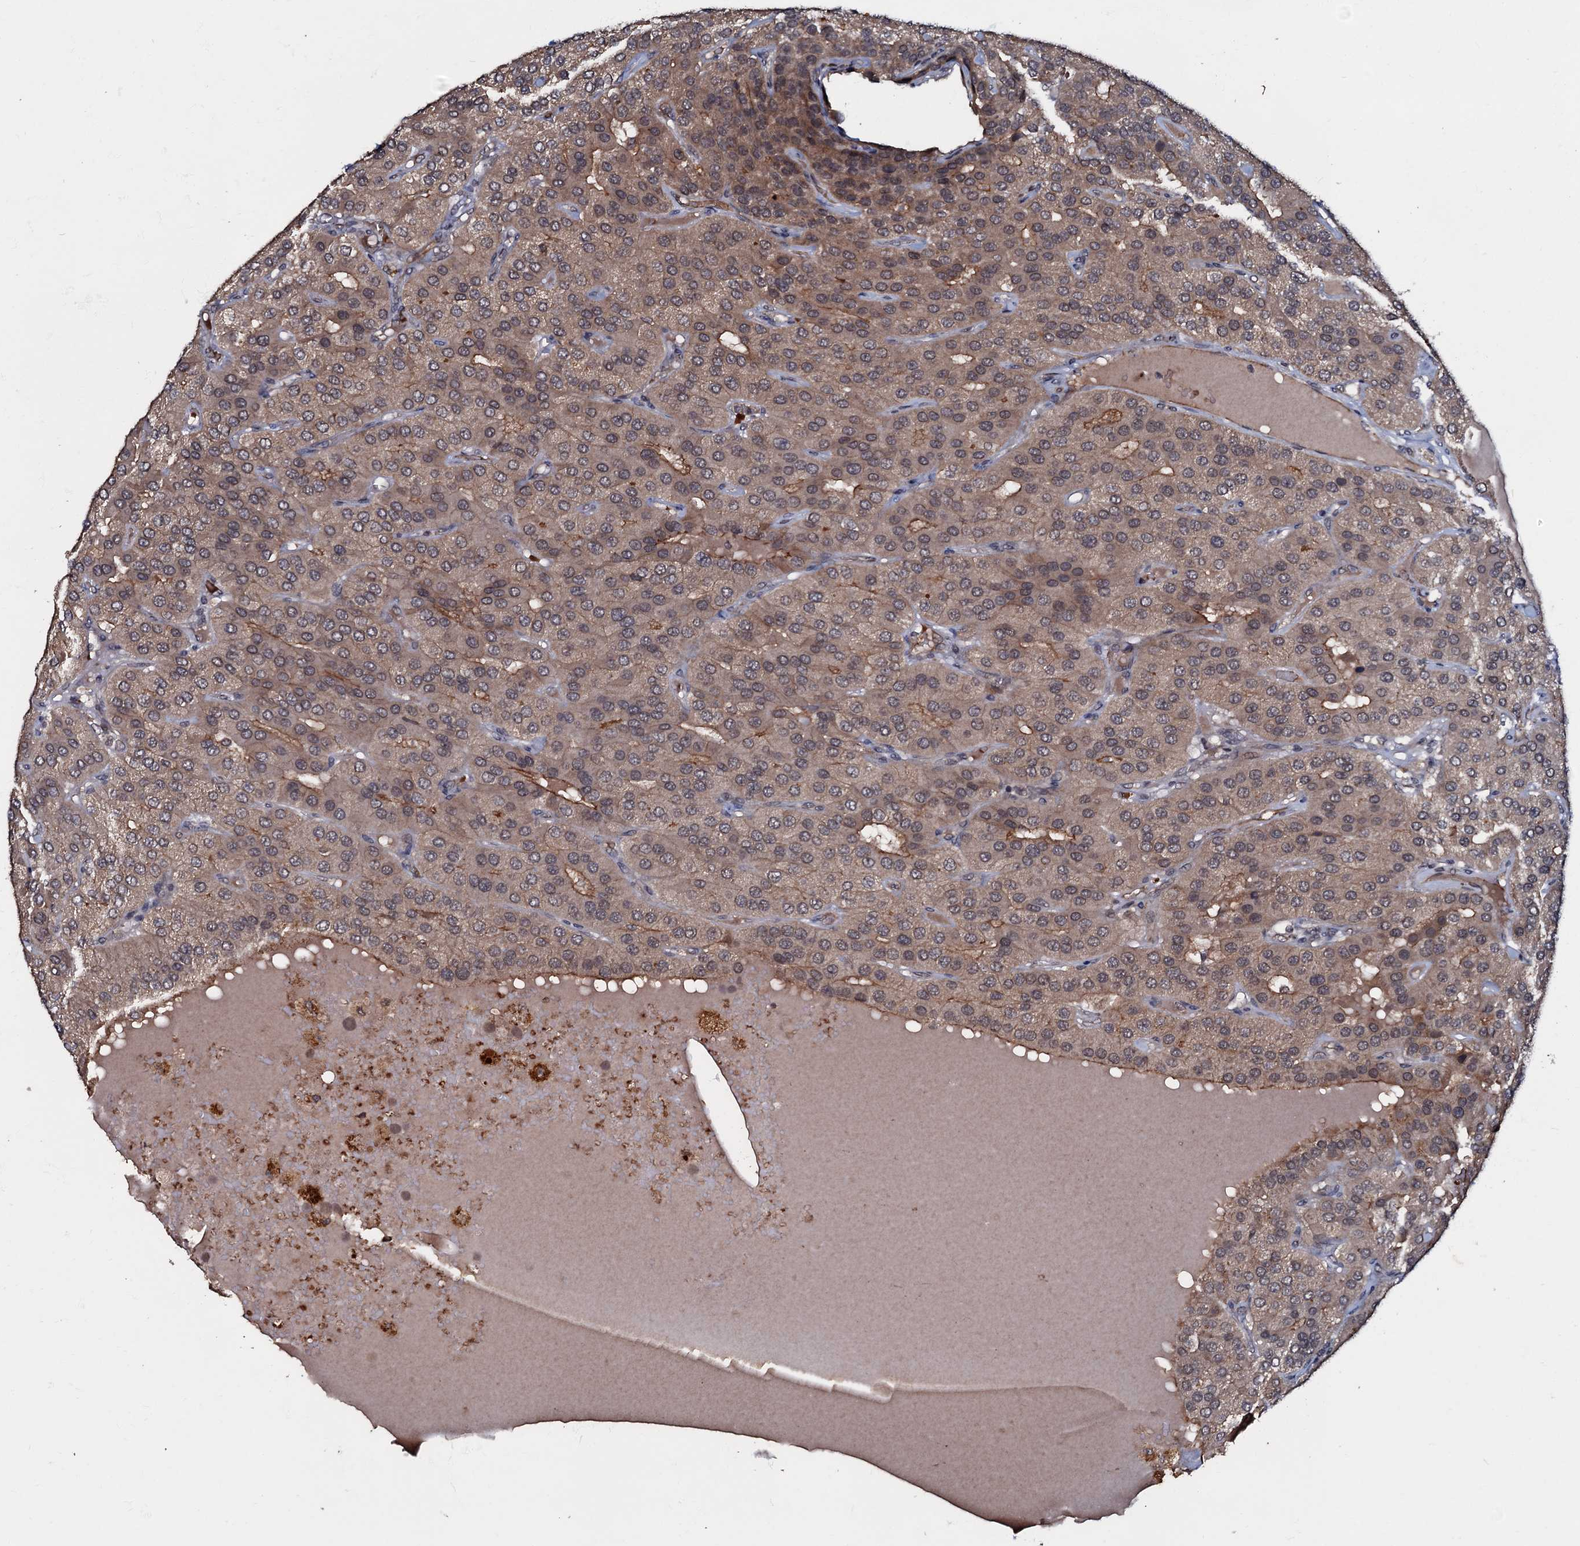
{"staining": {"intensity": "weak", "quantity": ">75%", "location": "cytoplasmic/membranous"}, "tissue": "parathyroid gland", "cell_type": "Glandular cells", "image_type": "normal", "snomed": [{"axis": "morphology", "description": "Normal tissue, NOS"}, {"axis": "morphology", "description": "Adenoma, NOS"}, {"axis": "topography", "description": "Parathyroid gland"}], "caption": "A histopathology image of human parathyroid gland stained for a protein shows weak cytoplasmic/membranous brown staining in glandular cells. The staining was performed using DAB, with brown indicating positive protein expression. Nuclei are stained blue with hematoxylin.", "gene": "MANSC4", "patient": {"sex": "female", "age": 86}}